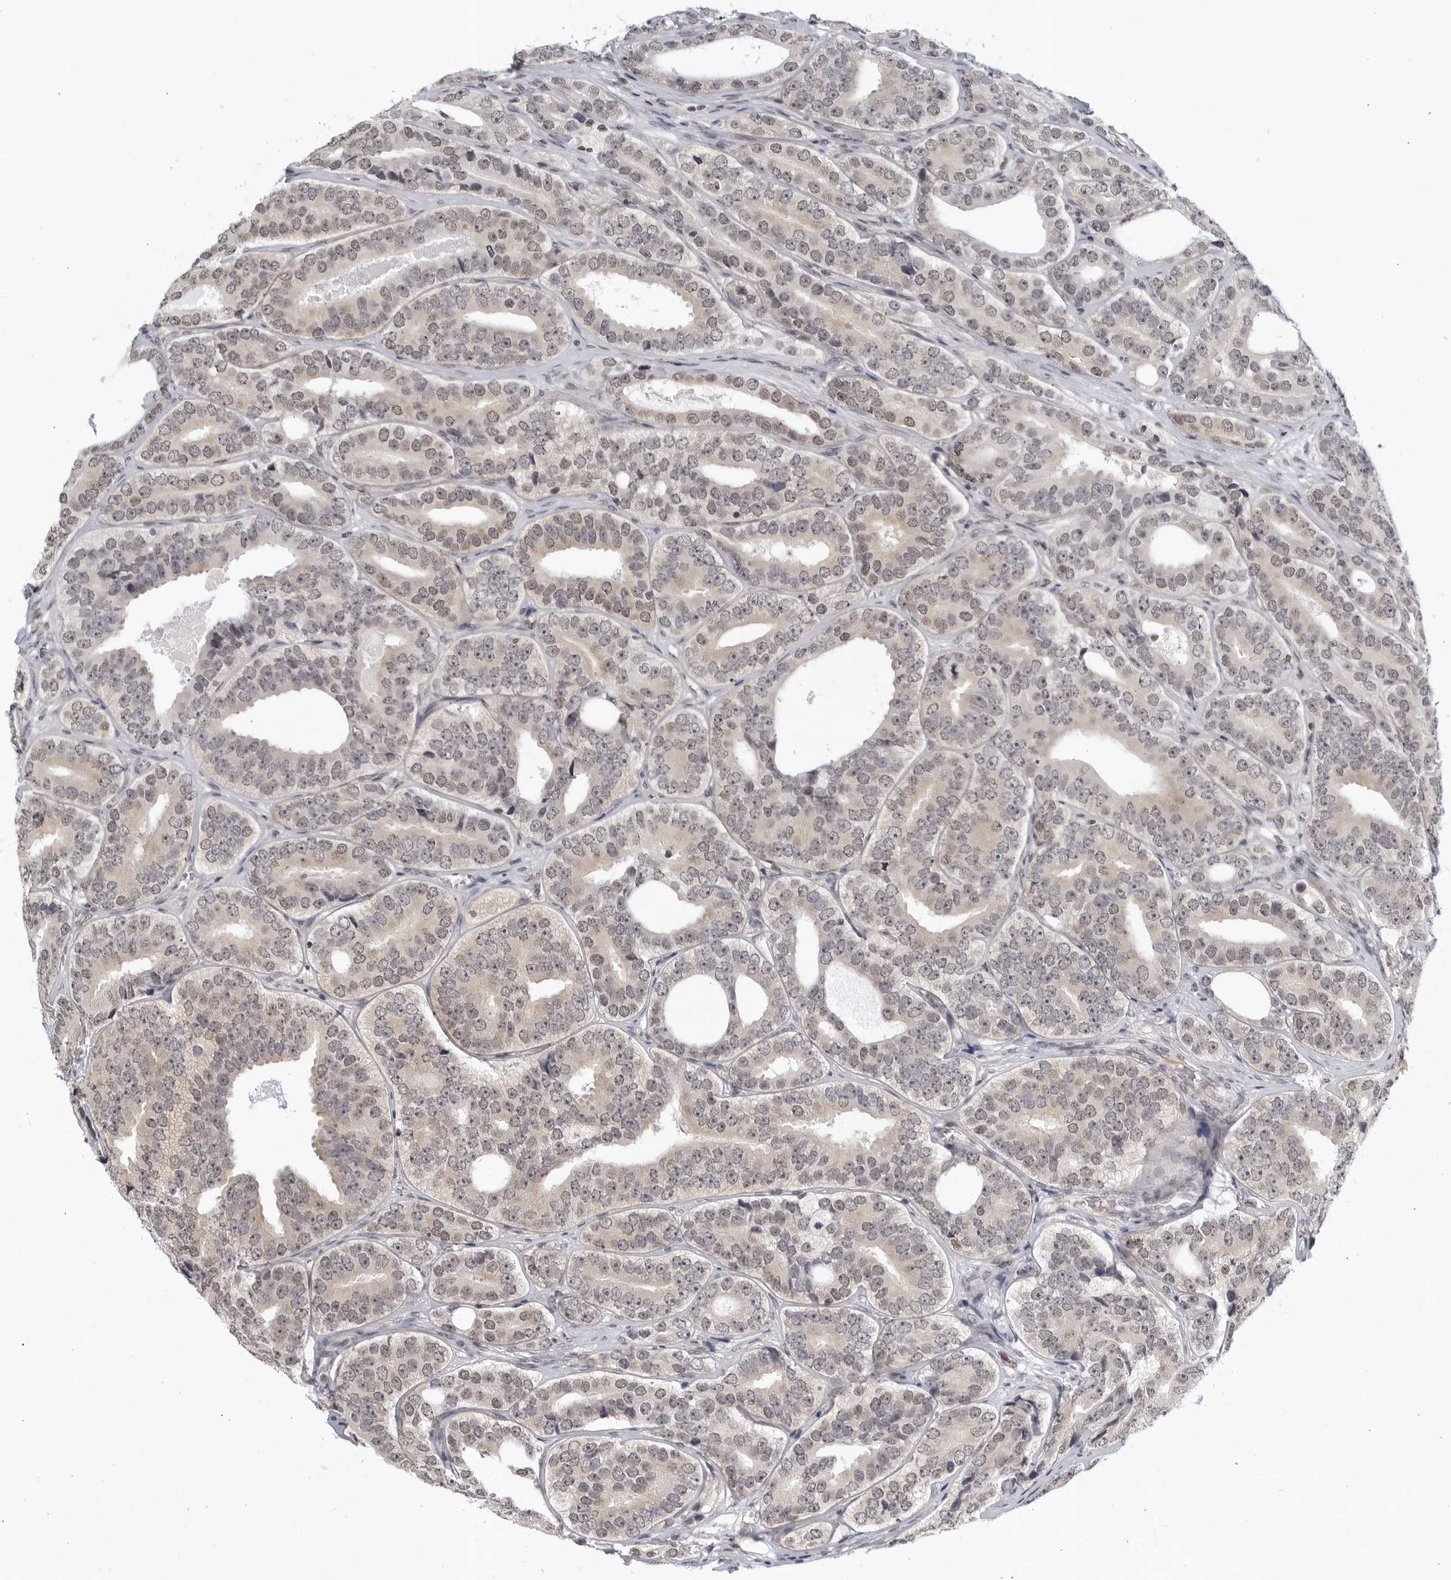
{"staining": {"intensity": "weak", "quantity": ">75%", "location": "nuclear"}, "tissue": "prostate cancer", "cell_type": "Tumor cells", "image_type": "cancer", "snomed": [{"axis": "morphology", "description": "Adenocarcinoma, High grade"}, {"axis": "topography", "description": "Prostate"}], "caption": "Protein analysis of prostate cancer tissue demonstrates weak nuclear expression in about >75% of tumor cells. The protein is stained brown, and the nuclei are stained in blue (DAB (3,3'-diaminobenzidine) IHC with brightfield microscopy, high magnification).", "gene": "CC2D1B", "patient": {"sex": "male", "age": 56}}